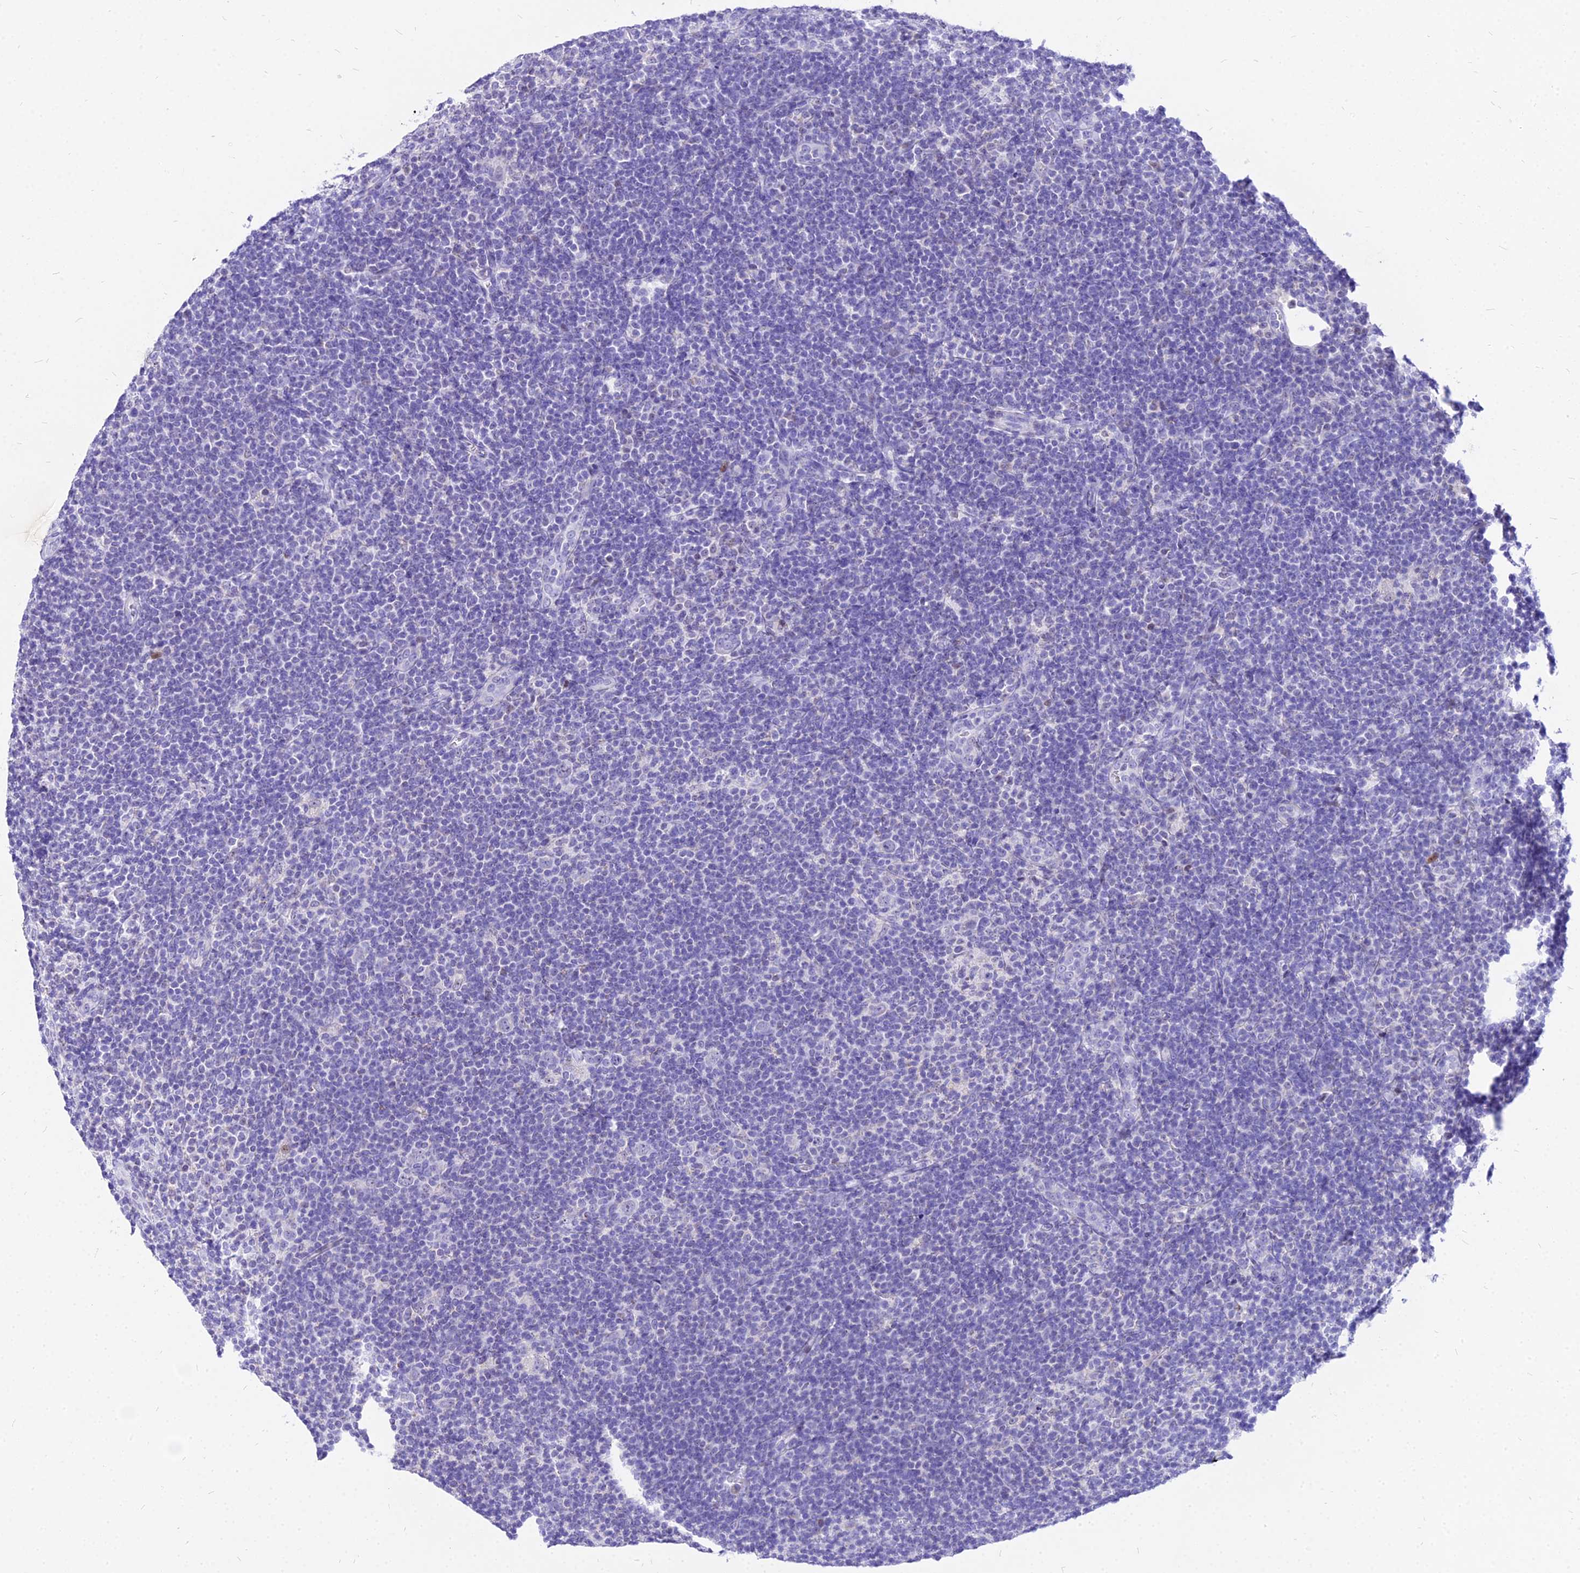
{"staining": {"intensity": "negative", "quantity": "none", "location": "none"}, "tissue": "lymphoma", "cell_type": "Tumor cells", "image_type": "cancer", "snomed": [{"axis": "morphology", "description": "Hodgkin's disease, NOS"}, {"axis": "topography", "description": "Lymph node"}], "caption": "This micrograph is of Hodgkin's disease stained with immunohistochemistry (IHC) to label a protein in brown with the nuclei are counter-stained blue. There is no expression in tumor cells.", "gene": "CARD18", "patient": {"sex": "female", "age": 57}}